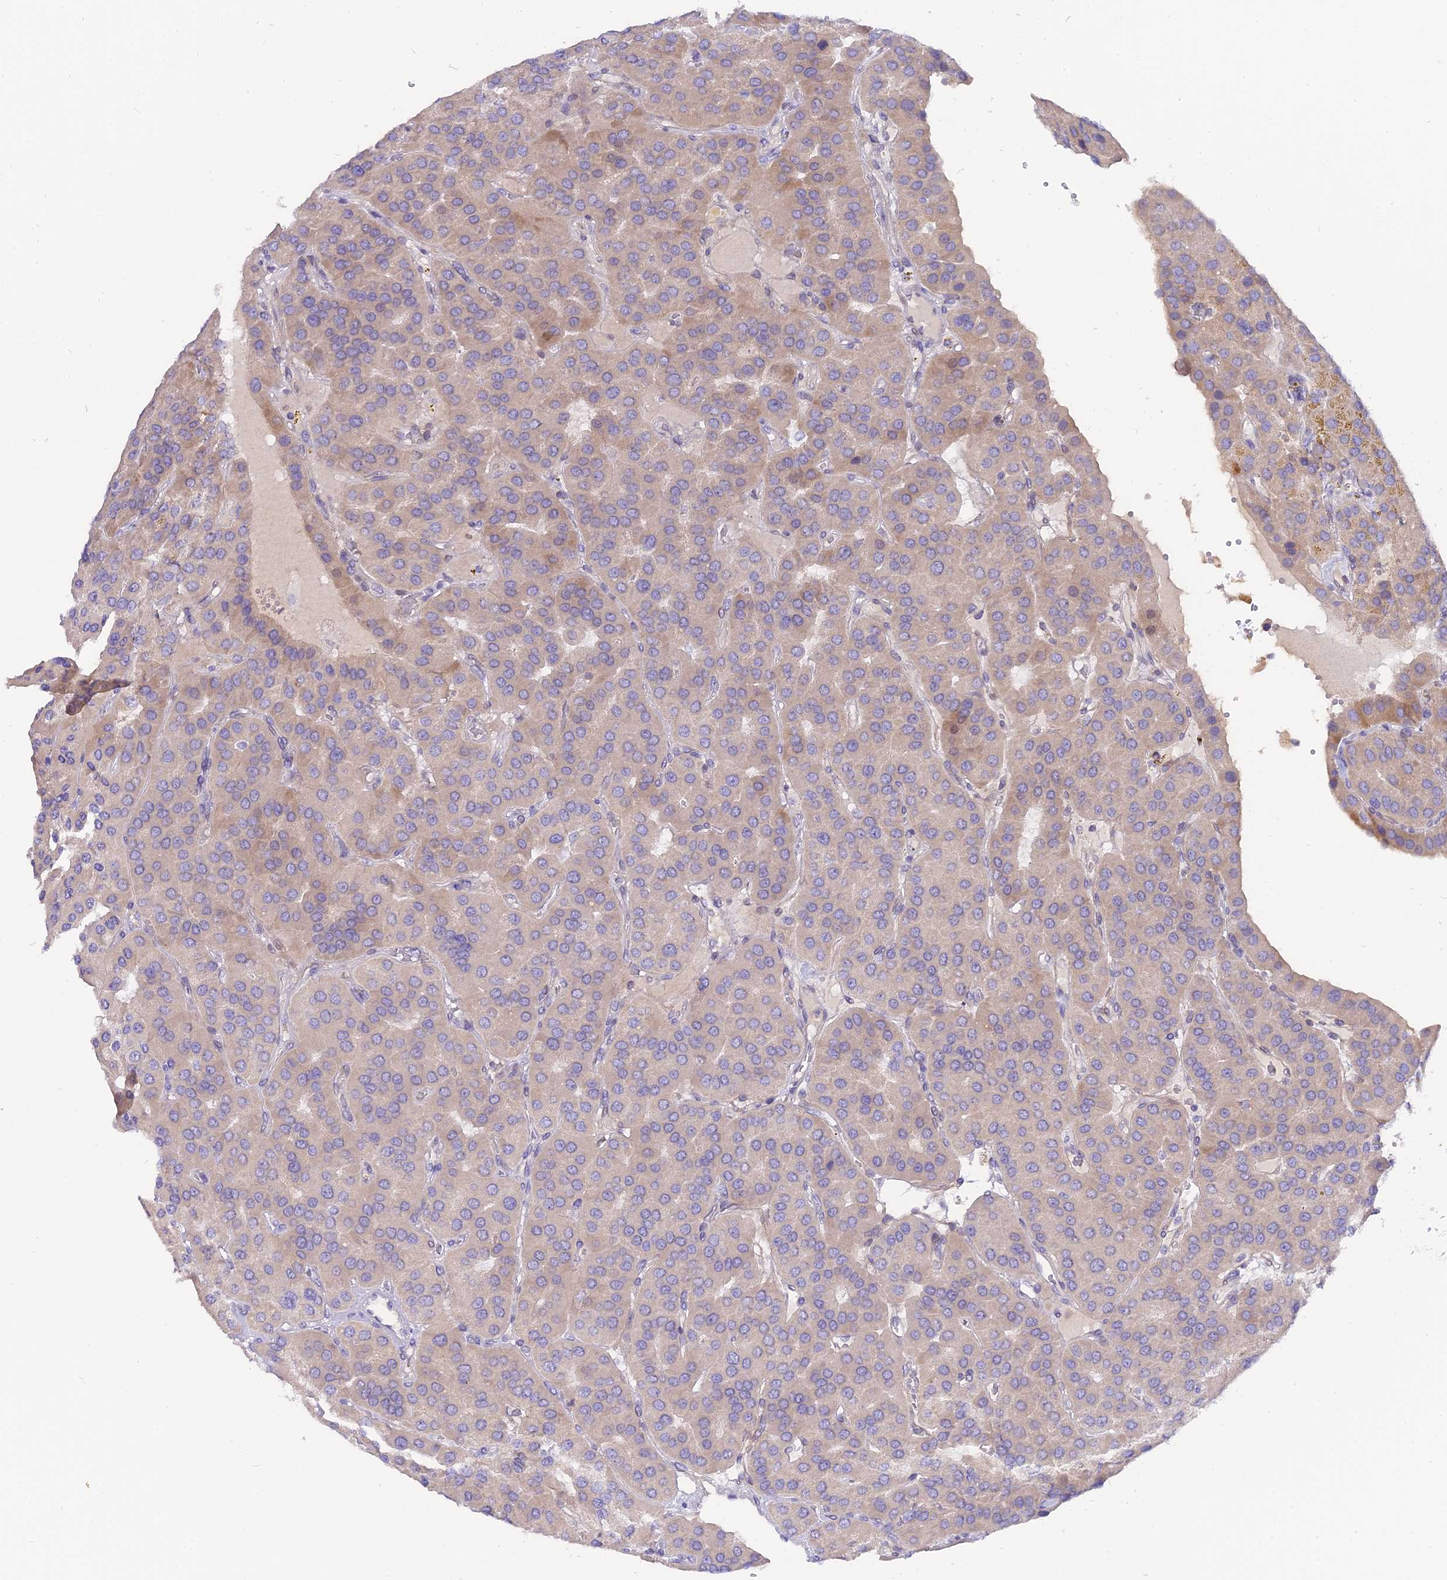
{"staining": {"intensity": "negative", "quantity": "none", "location": "none"}, "tissue": "parathyroid gland", "cell_type": "Glandular cells", "image_type": "normal", "snomed": [{"axis": "morphology", "description": "Normal tissue, NOS"}, {"axis": "morphology", "description": "Adenoma, NOS"}, {"axis": "topography", "description": "Parathyroid gland"}], "caption": "Unremarkable parathyroid gland was stained to show a protein in brown. There is no significant positivity in glandular cells. The staining is performed using DAB (3,3'-diaminobenzidine) brown chromogen with nuclei counter-stained in using hematoxylin.", "gene": "MBD3L1", "patient": {"sex": "female", "age": 86}}